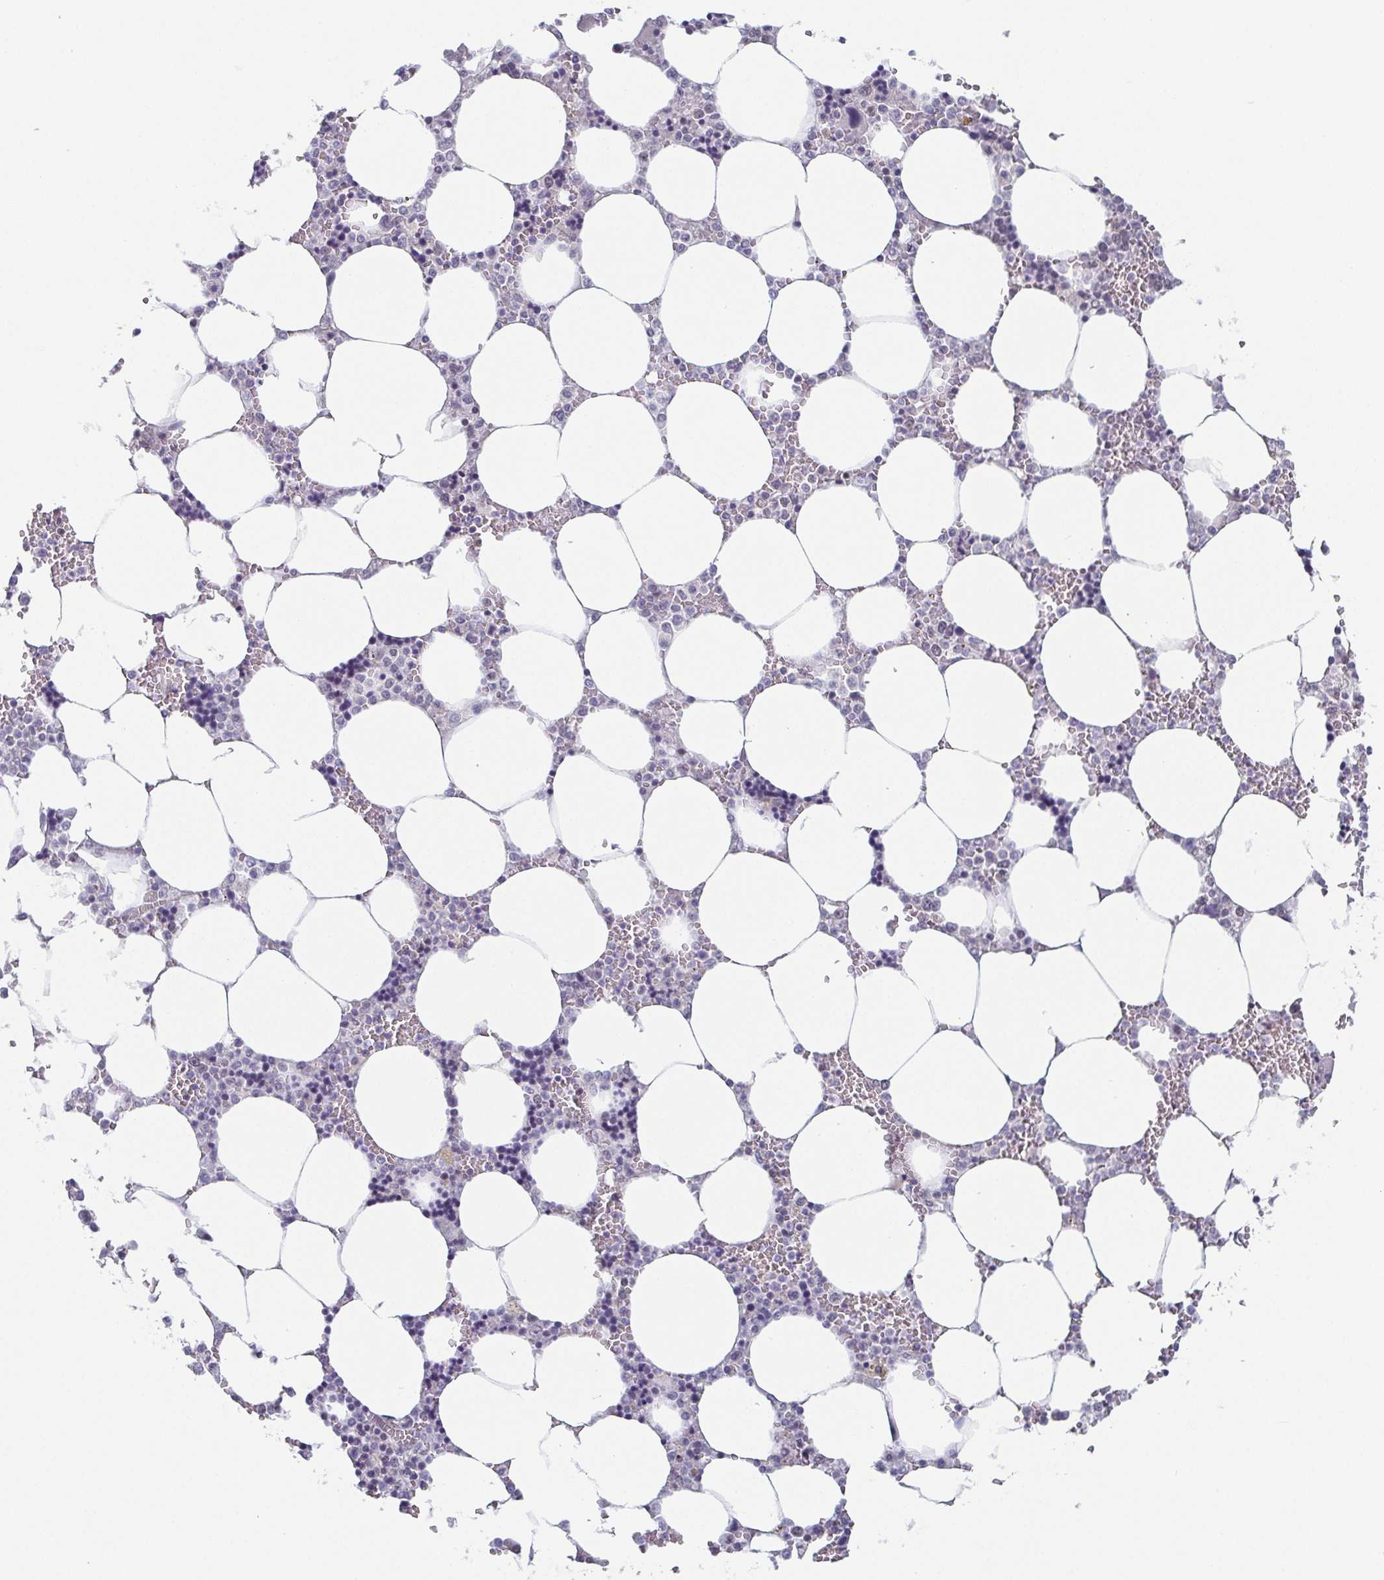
{"staining": {"intensity": "weak", "quantity": "<25%", "location": "nuclear"}, "tissue": "bone marrow", "cell_type": "Hematopoietic cells", "image_type": "normal", "snomed": [{"axis": "morphology", "description": "Normal tissue, NOS"}, {"axis": "topography", "description": "Bone marrow"}], "caption": "This is an immunohistochemistry (IHC) photomicrograph of benign bone marrow. There is no staining in hematopoietic cells.", "gene": "EXOSC7", "patient": {"sex": "male", "age": 64}}